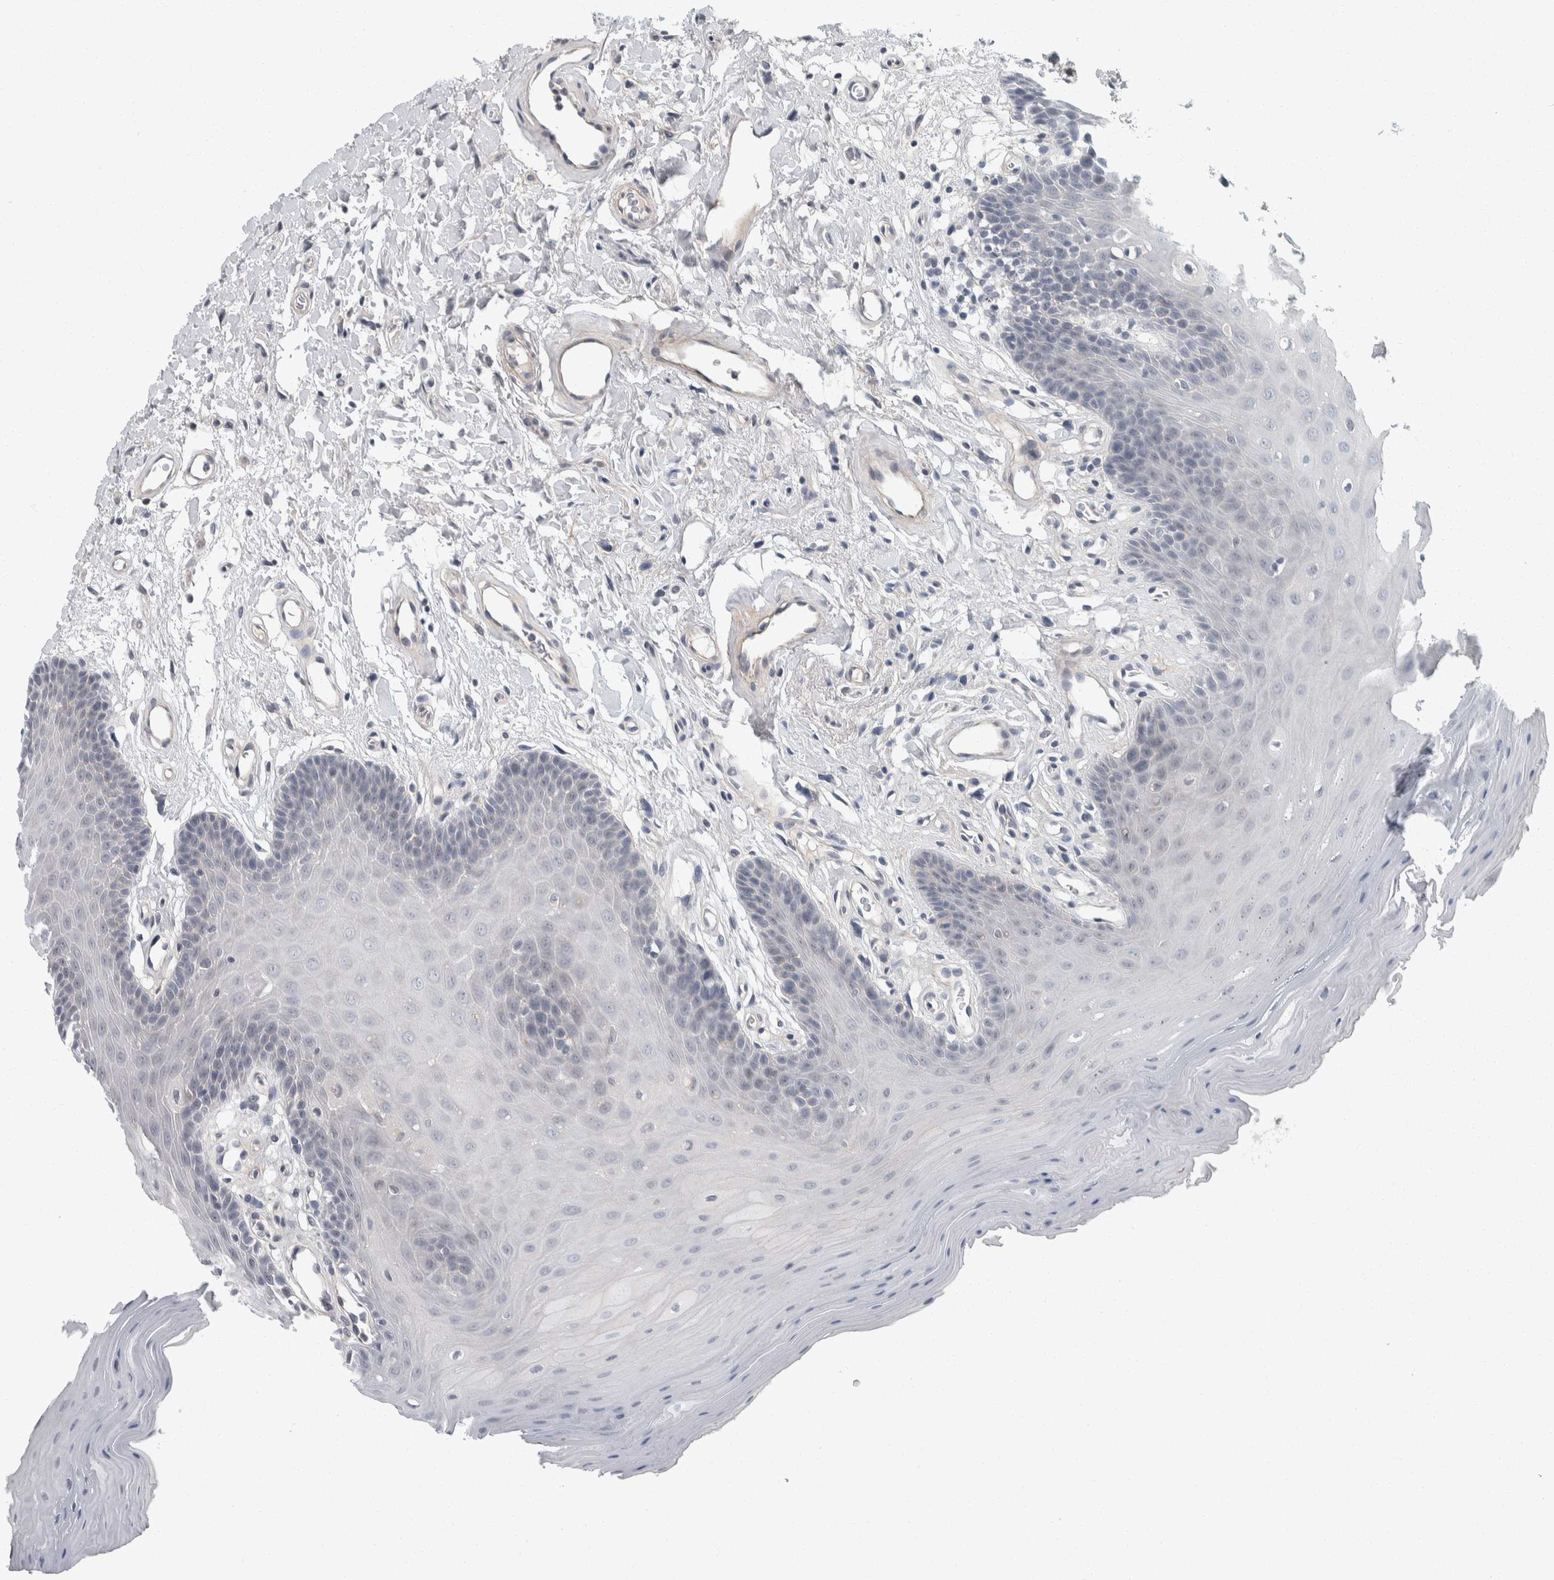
{"staining": {"intensity": "negative", "quantity": "none", "location": "none"}, "tissue": "oral mucosa", "cell_type": "Squamous epithelial cells", "image_type": "normal", "snomed": [{"axis": "morphology", "description": "Normal tissue, NOS"}, {"axis": "morphology", "description": "Squamous cell carcinoma, NOS"}, {"axis": "topography", "description": "Oral tissue"}, {"axis": "topography", "description": "Head-Neck"}], "caption": "This is an IHC histopathology image of unremarkable oral mucosa. There is no positivity in squamous epithelial cells.", "gene": "KCNJ3", "patient": {"sex": "male", "age": 71}}